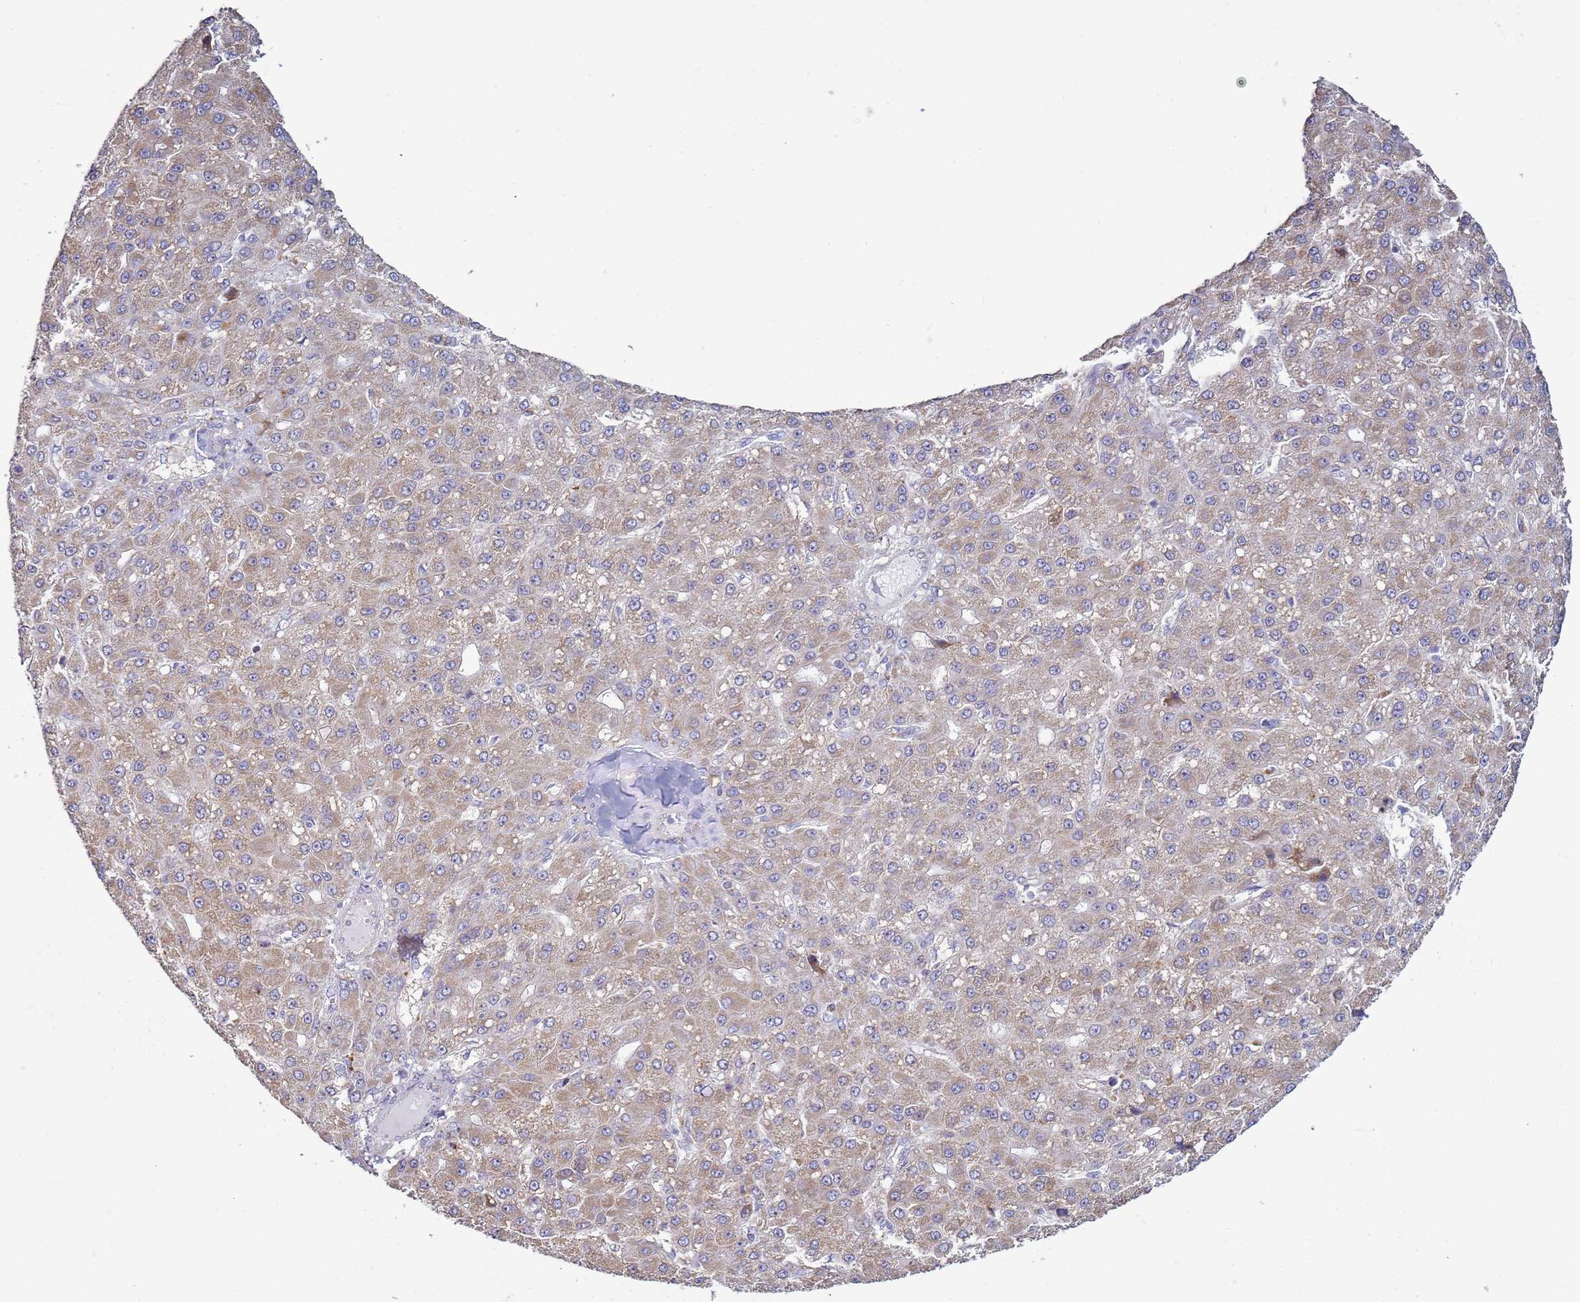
{"staining": {"intensity": "weak", "quantity": ">75%", "location": "cytoplasmic/membranous"}, "tissue": "liver cancer", "cell_type": "Tumor cells", "image_type": "cancer", "snomed": [{"axis": "morphology", "description": "Carcinoma, Hepatocellular, NOS"}, {"axis": "topography", "description": "Liver"}], "caption": "An image showing weak cytoplasmic/membranous expression in approximately >75% of tumor cells in liver hepatocellular carcinoma, as visualized by brown immunohistochemical staining.", "gene": "DIP2B", "patient": {"sex": "male", "age": 67}}